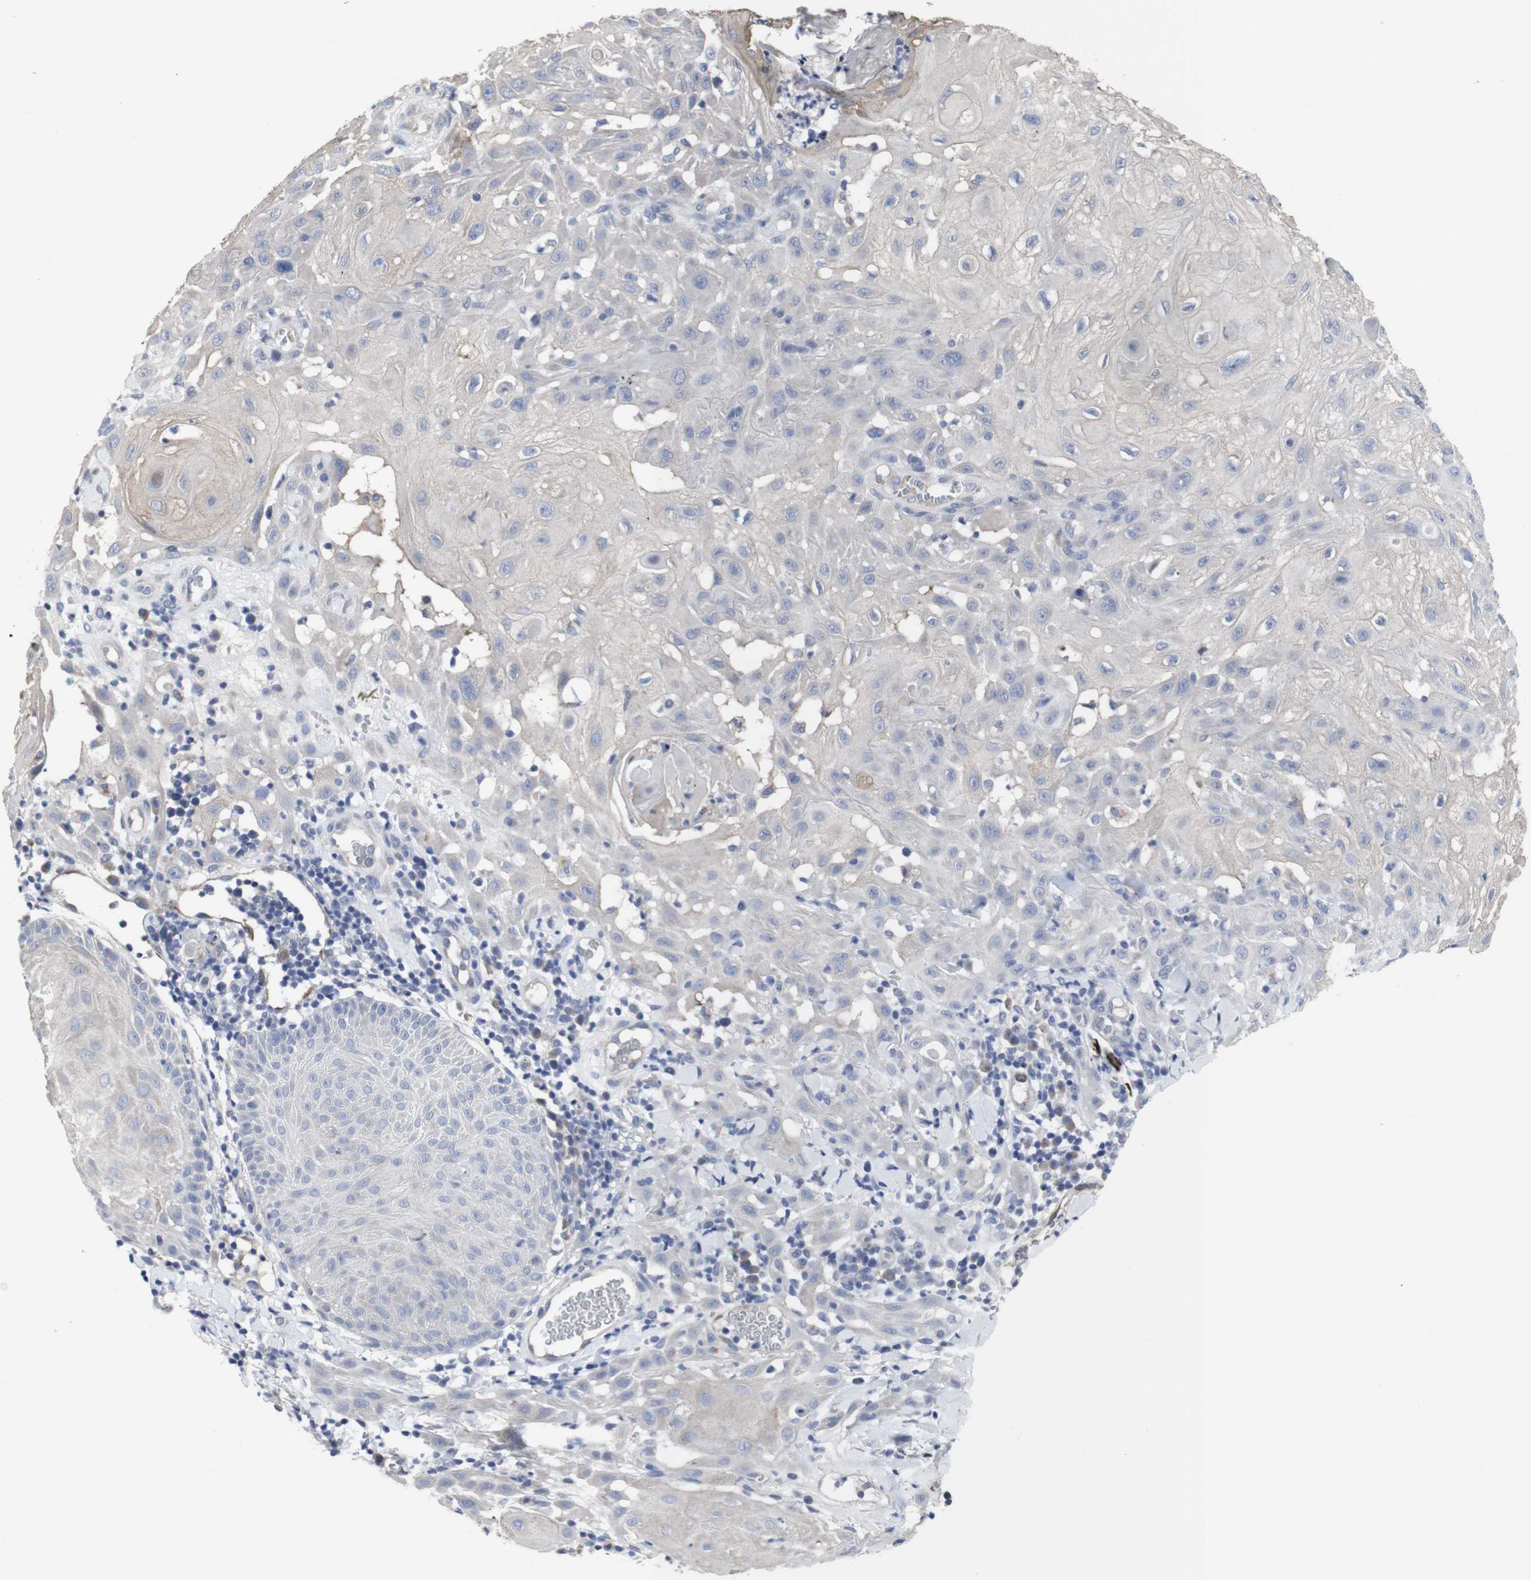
{"staining": {"intensity": "negative", "quantity": "none", "location": "none"}, "tissue": "skin cancer", "cell_type": "Tumor cells", "image_type": "cancer", "snomed": [{"axis": "morphology", "description": "Squamous cell carcinoma, NOS"}, {"axis": "topography", "description": "Skin"}], "caption": "An IHC micrograph of skin squamous cell carcinoma is shown. There is no staining in tumor cells of skin squamous cell carcinoma. (DAB IHC with hematoxylin counter stain).", "gene": "SNCG", "patient": {"sex": "male", "age": 24}}